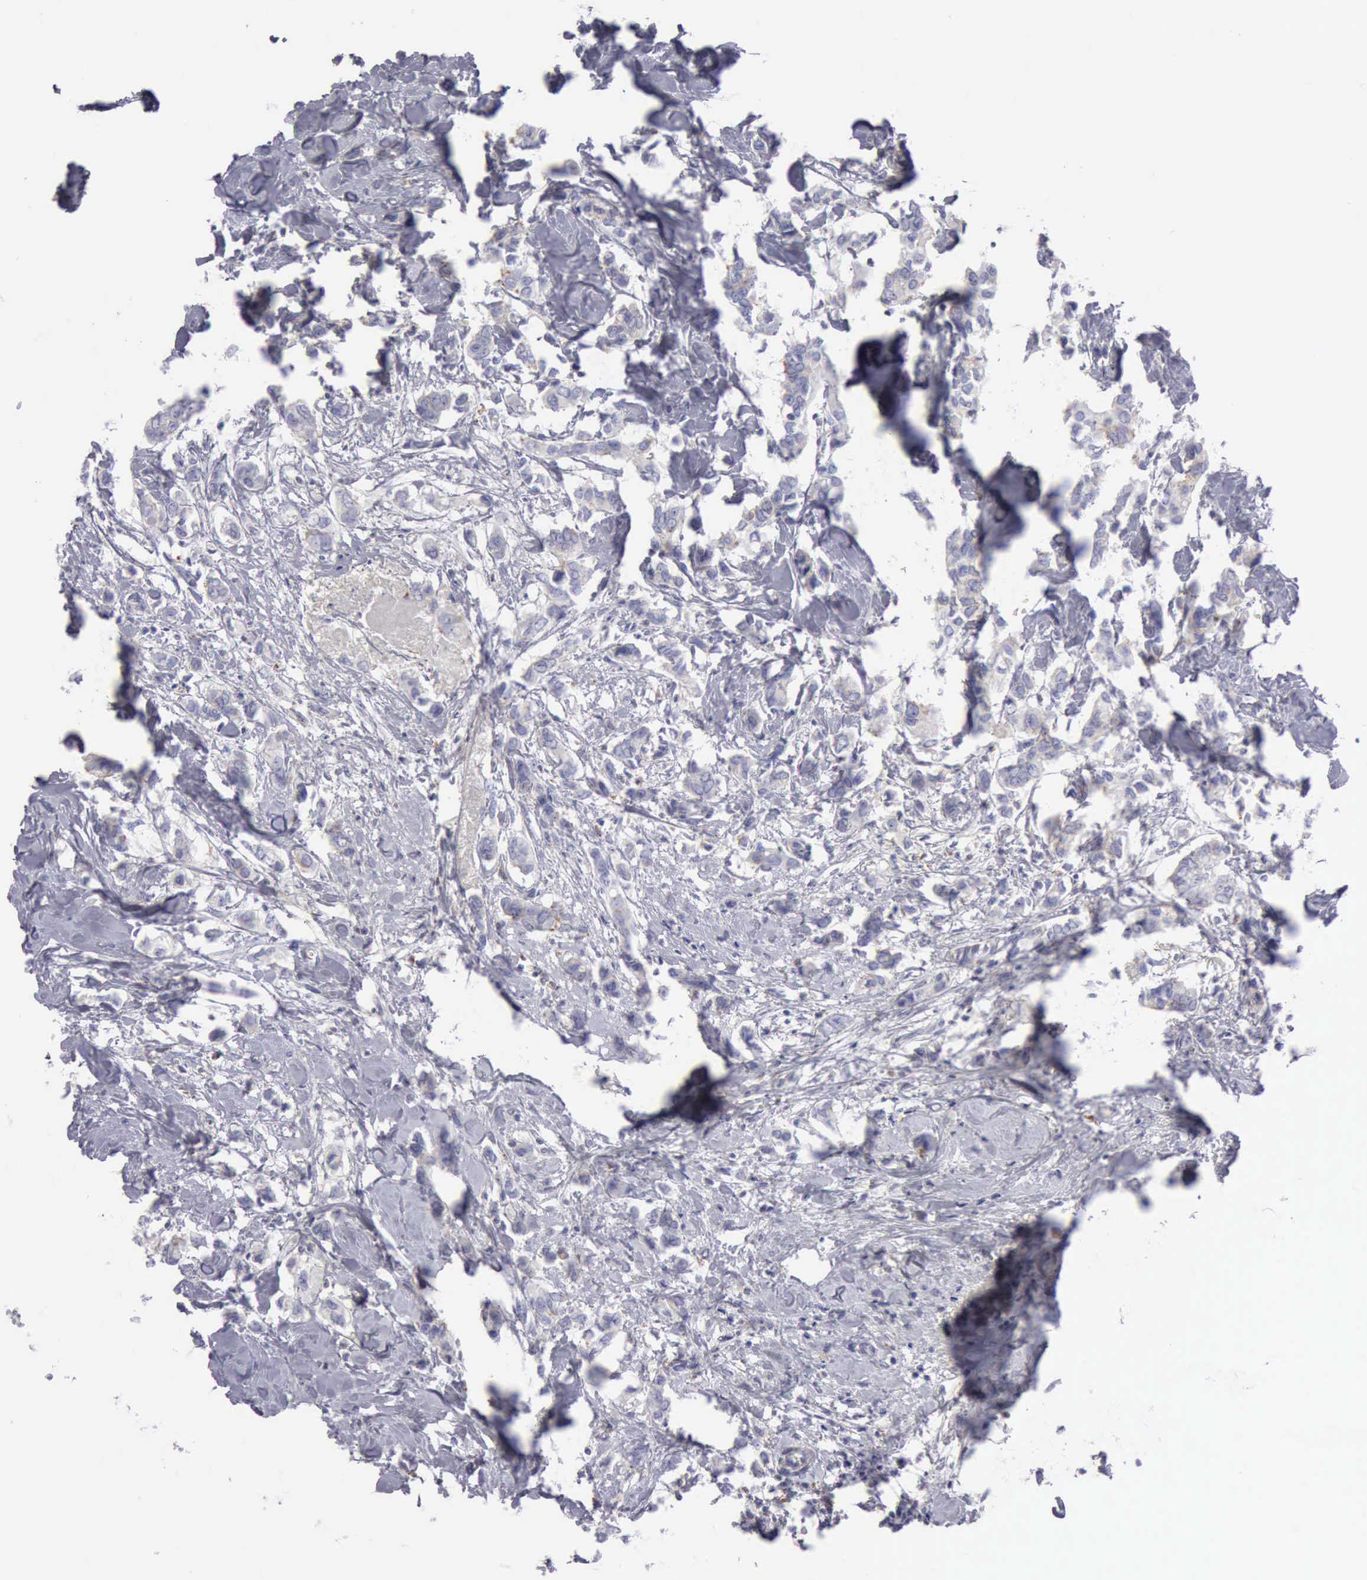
{"staining": {"intensity": "weak", "quantity": "<25%", "location": "cytoplasmic/membranous"}, "tissue": "breast cancer", "cell_type": "Tumor cells", "image_type": "cancer", "snomed": [{"axis": "morphology", "description": "Duct carcinoma"}, {"axis": "topography", "description": "Breast"}], "caption": "Human breast cancer stained for a protein using immunohistochemistry (IHC) reveals no expression in tumor cells.", "gene": "CTSS", "patient": {"sex": "female", "age": 84}}